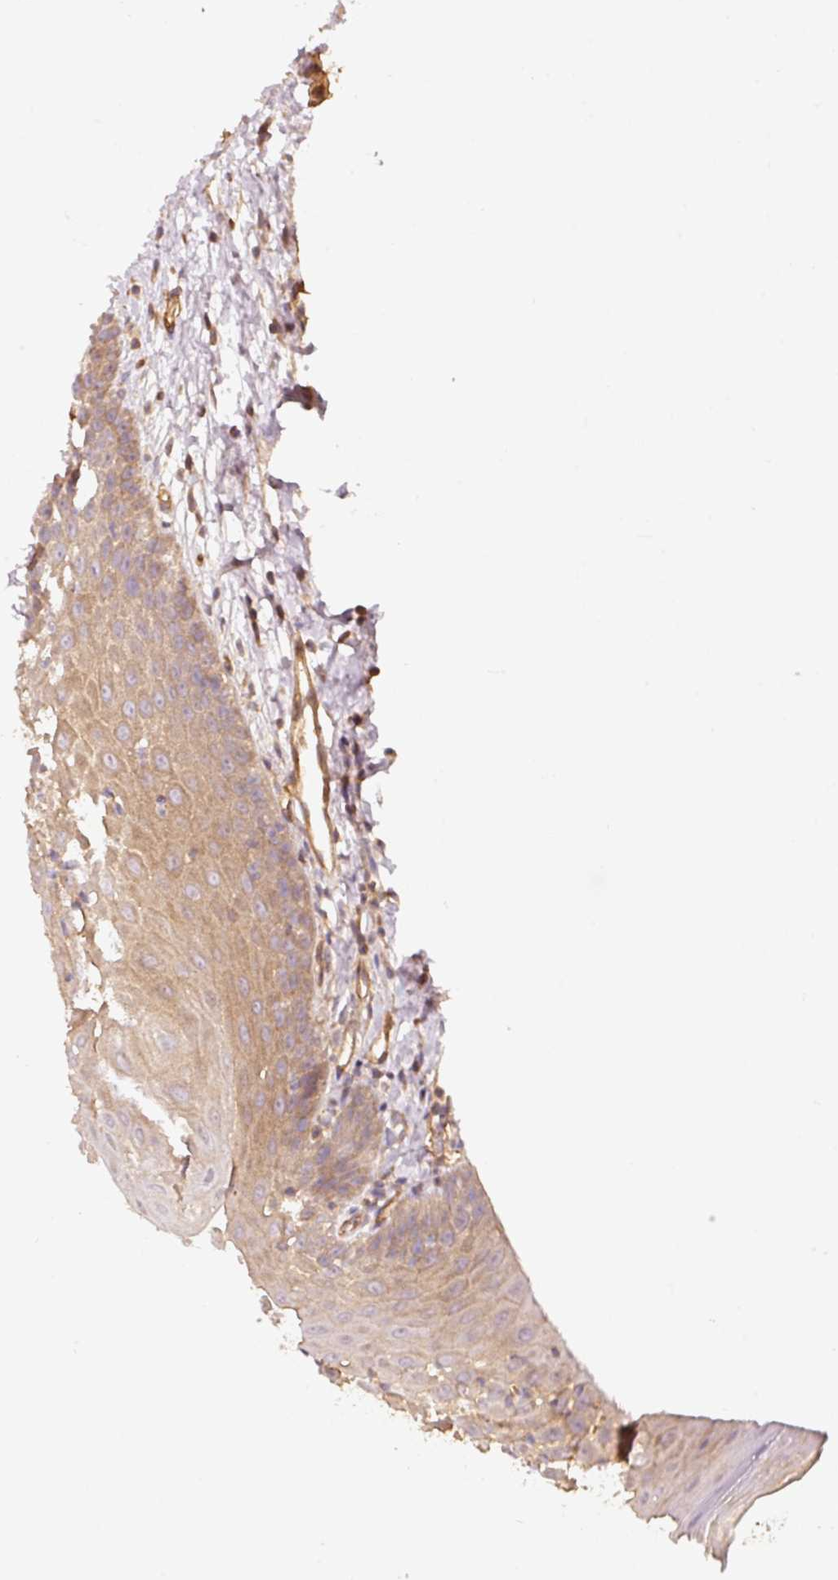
{"staining": {"intensity": "moderate", "quantity": ">75%", "location": "cytoplasmic/membranous,nuclear"}, "tissue": "oral mucosa", "cell_type": "Squamous epithelial cells", "image_type": "normal", "snomed": [{"axis": "morphology", "description": "Normal tissue, NOS"}, {"axis": "topography", "description": "Oral tissue"}, {"axis": "topography", "description": "Tounge, NOS"}], "caption": "Human oral mucosa stained for a protein (brown) demonstrates moderate cytoplasmic/membranous,nuclear positive staining in about >75% of squamous epithelial cells.", "gene": "CEP95", "patient": {"sex": "female", "age": 59}}